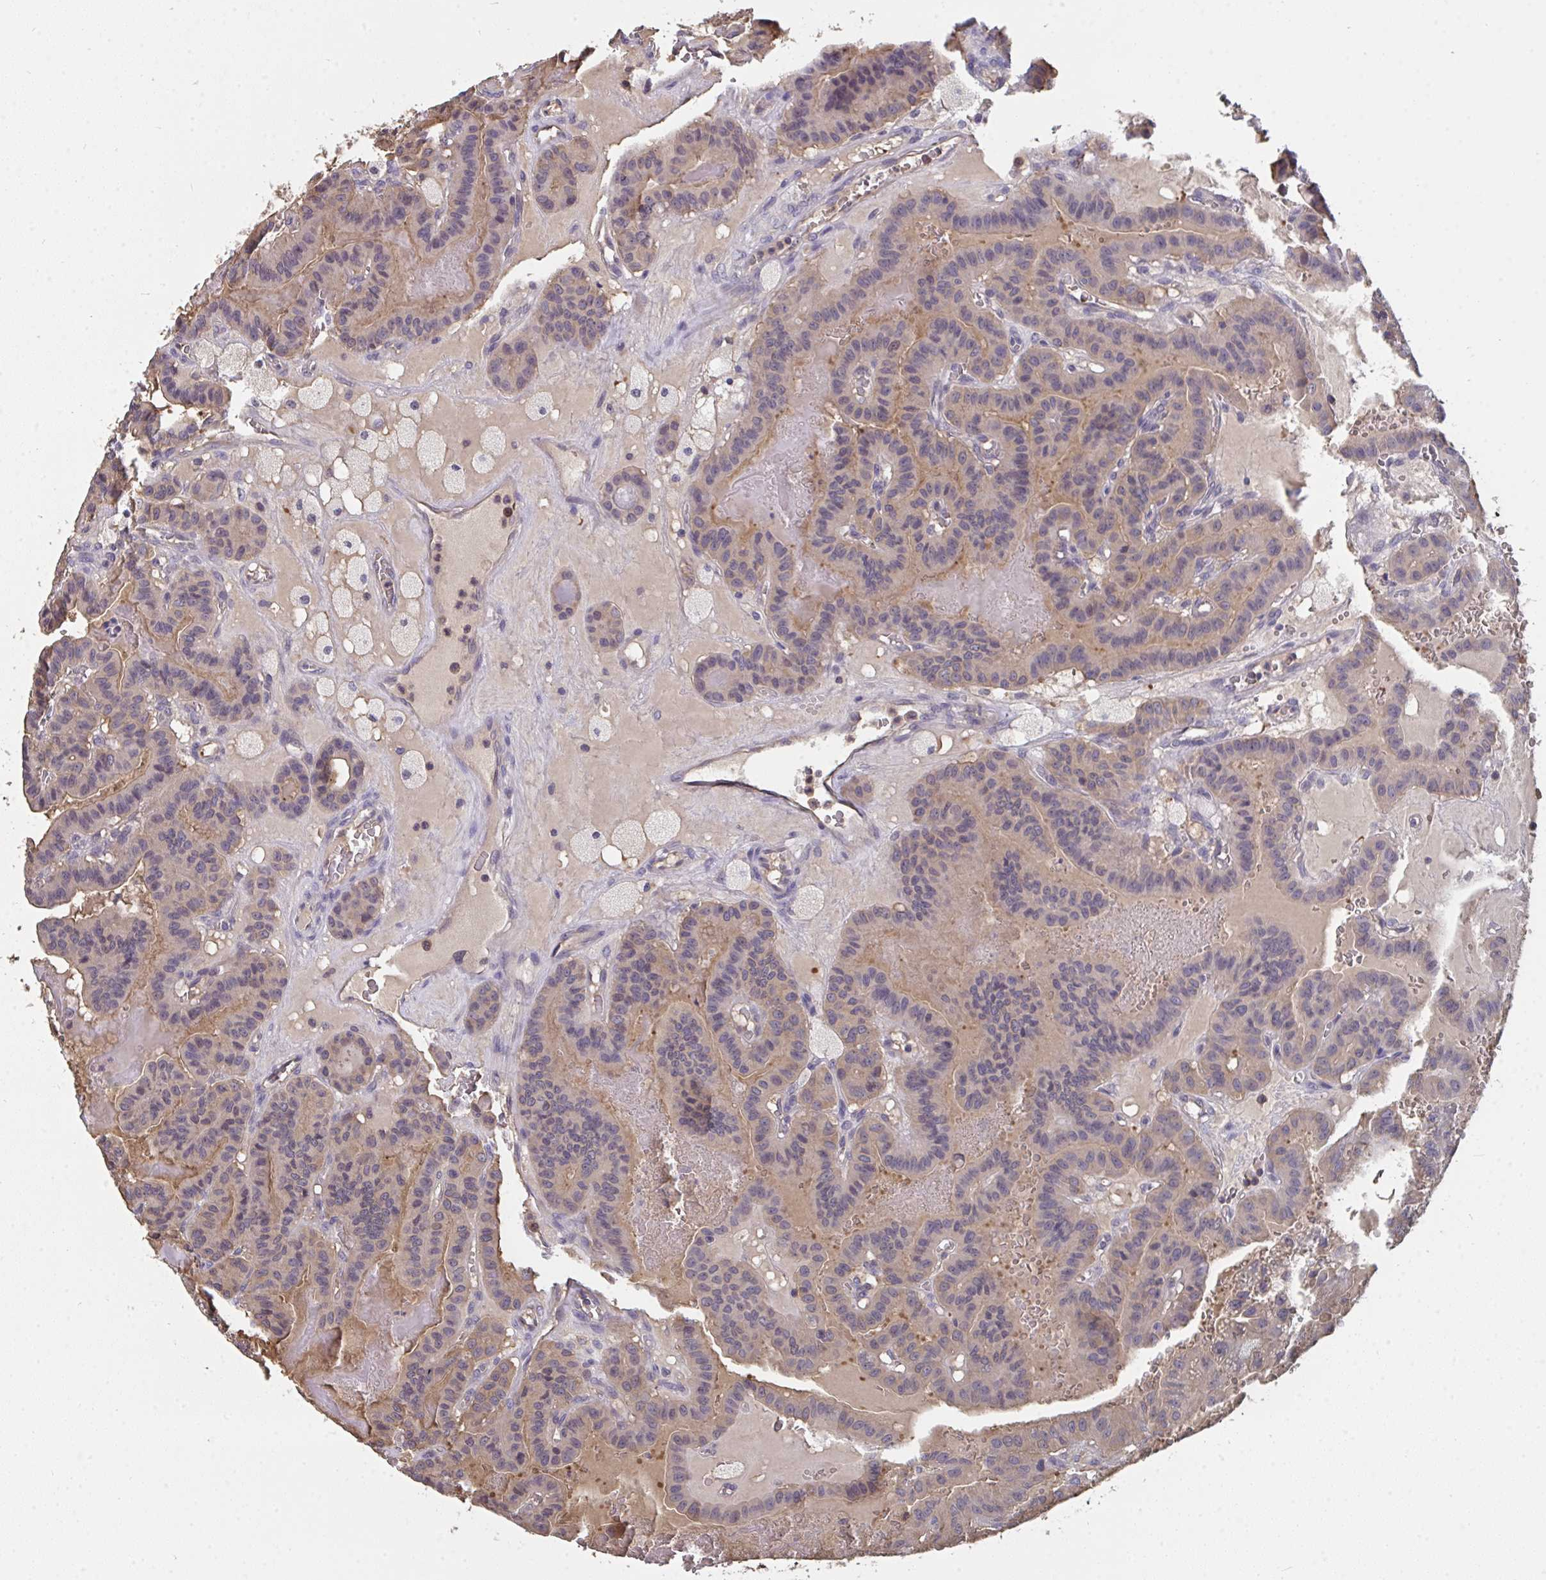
{"staining": {"intensity": "moderate", "quantity": "<25%", "location": "cytoplasmic/membranous,nuclear"}, "tissue": "thyroid cancer", "cell_type": "Tumor cells", "image_type": "cancer", "snomed": [{"axis": "morphology", "description": "Papillary adenocarcinoma, NOS"}, {"axis": "topography", "description": "Thyroid gland"}], "caption": "Thyroid cancer (papillary adenocarcinoma) stained with immunohistochemistry (IHC) demonstrates moderate cytoplasmic/membranous and nuclear staining in approximately <25% of tumor cells.", "gene": "TTC9C", "patient": {"sex": "male", "age": 87}}